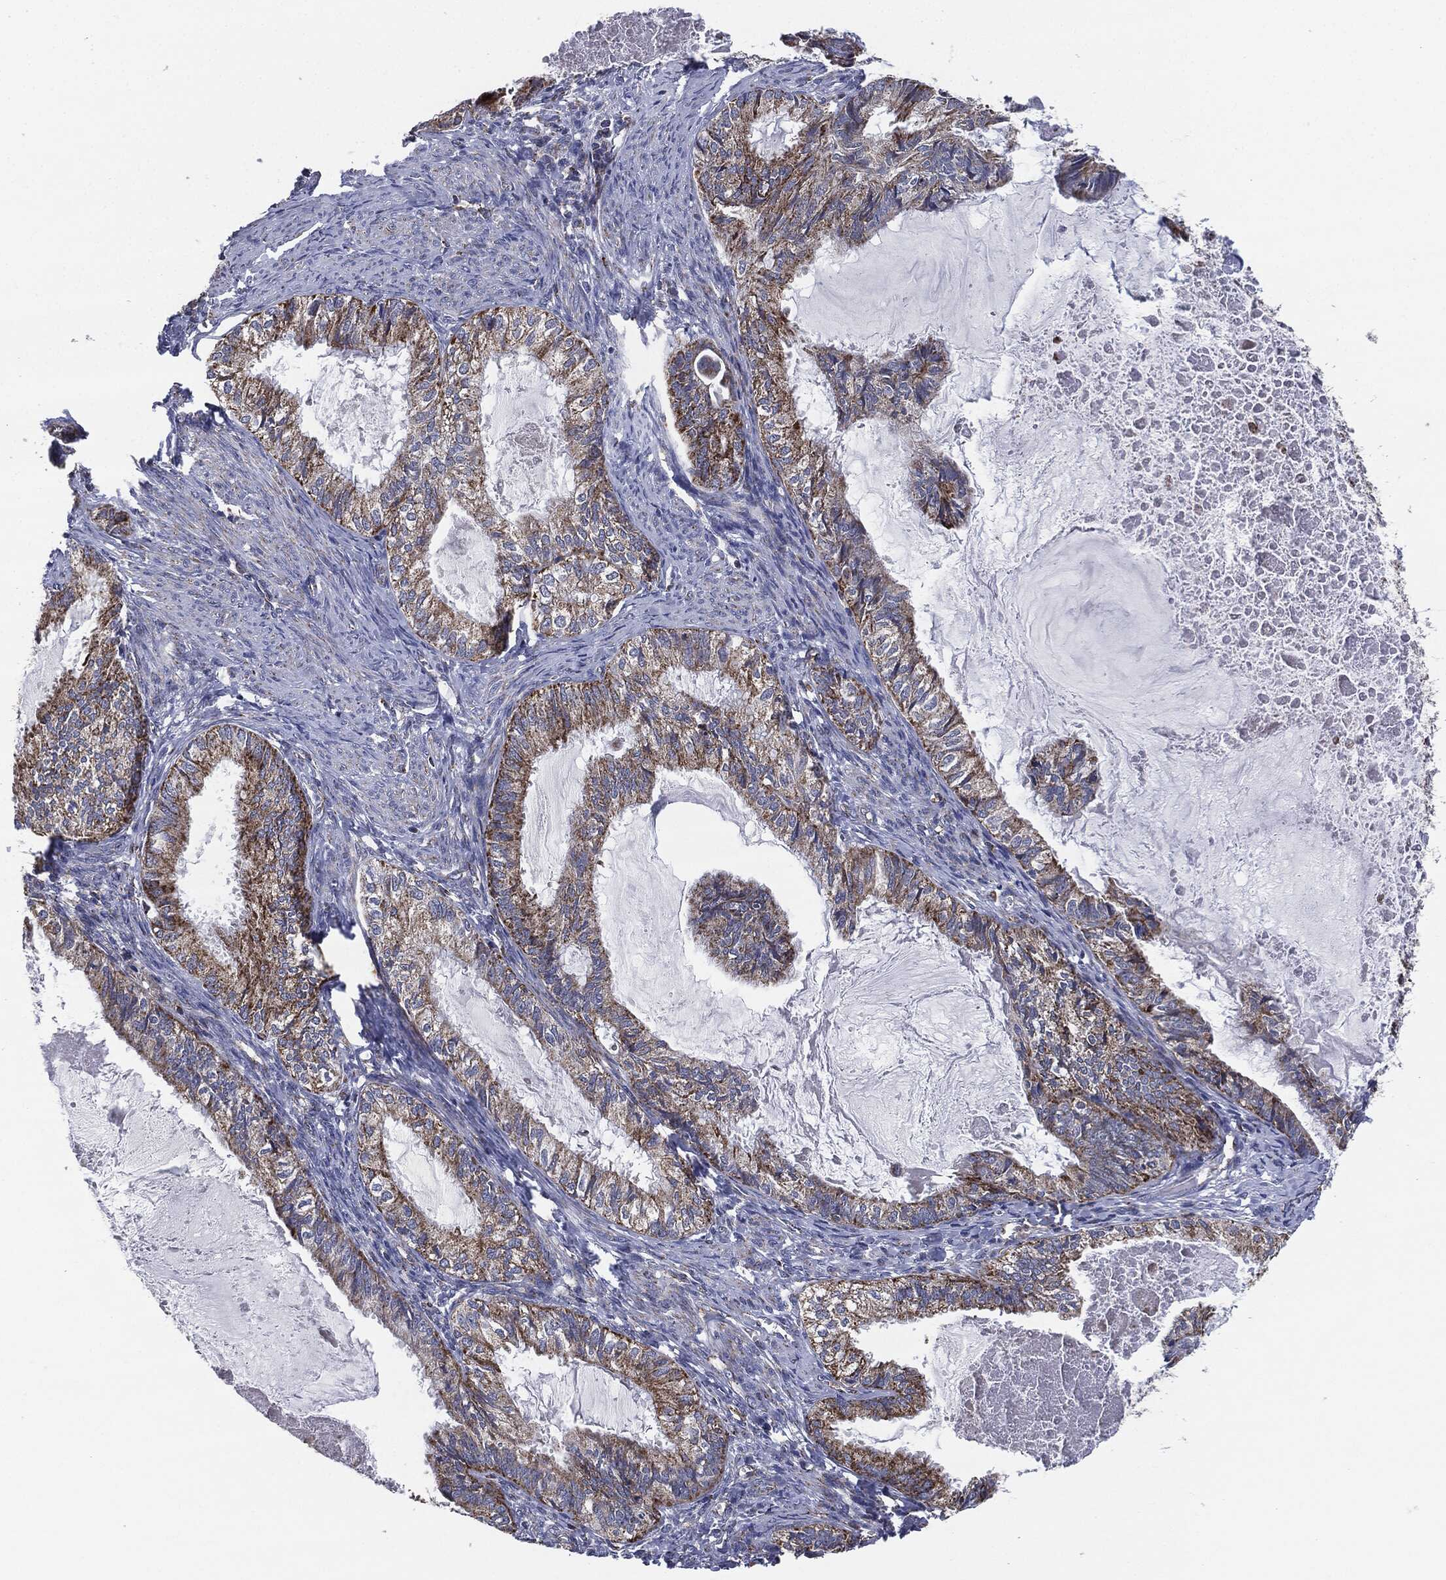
{"staining": {"intensity": "moderate", "quantity": ">75%", "location": "cytoplasmic/membranous"}, "tissue": "endometrial cancer", "cell_type": "Tumor cells", "image_type": "cancer", "snomed": [{"axis": "morphology", "description": "Adenocarcinoma, NOS"}, {"axis": "topography", "description": "Endometrium"}], "caption": "Tumor cells reveal moderate cytoplasmic/membranous expression in approximately >75% of cells in adenocarcinoma (endometrial).", "gene": "NDUFV2", "patient": {"sex": "female", "age": 86}}